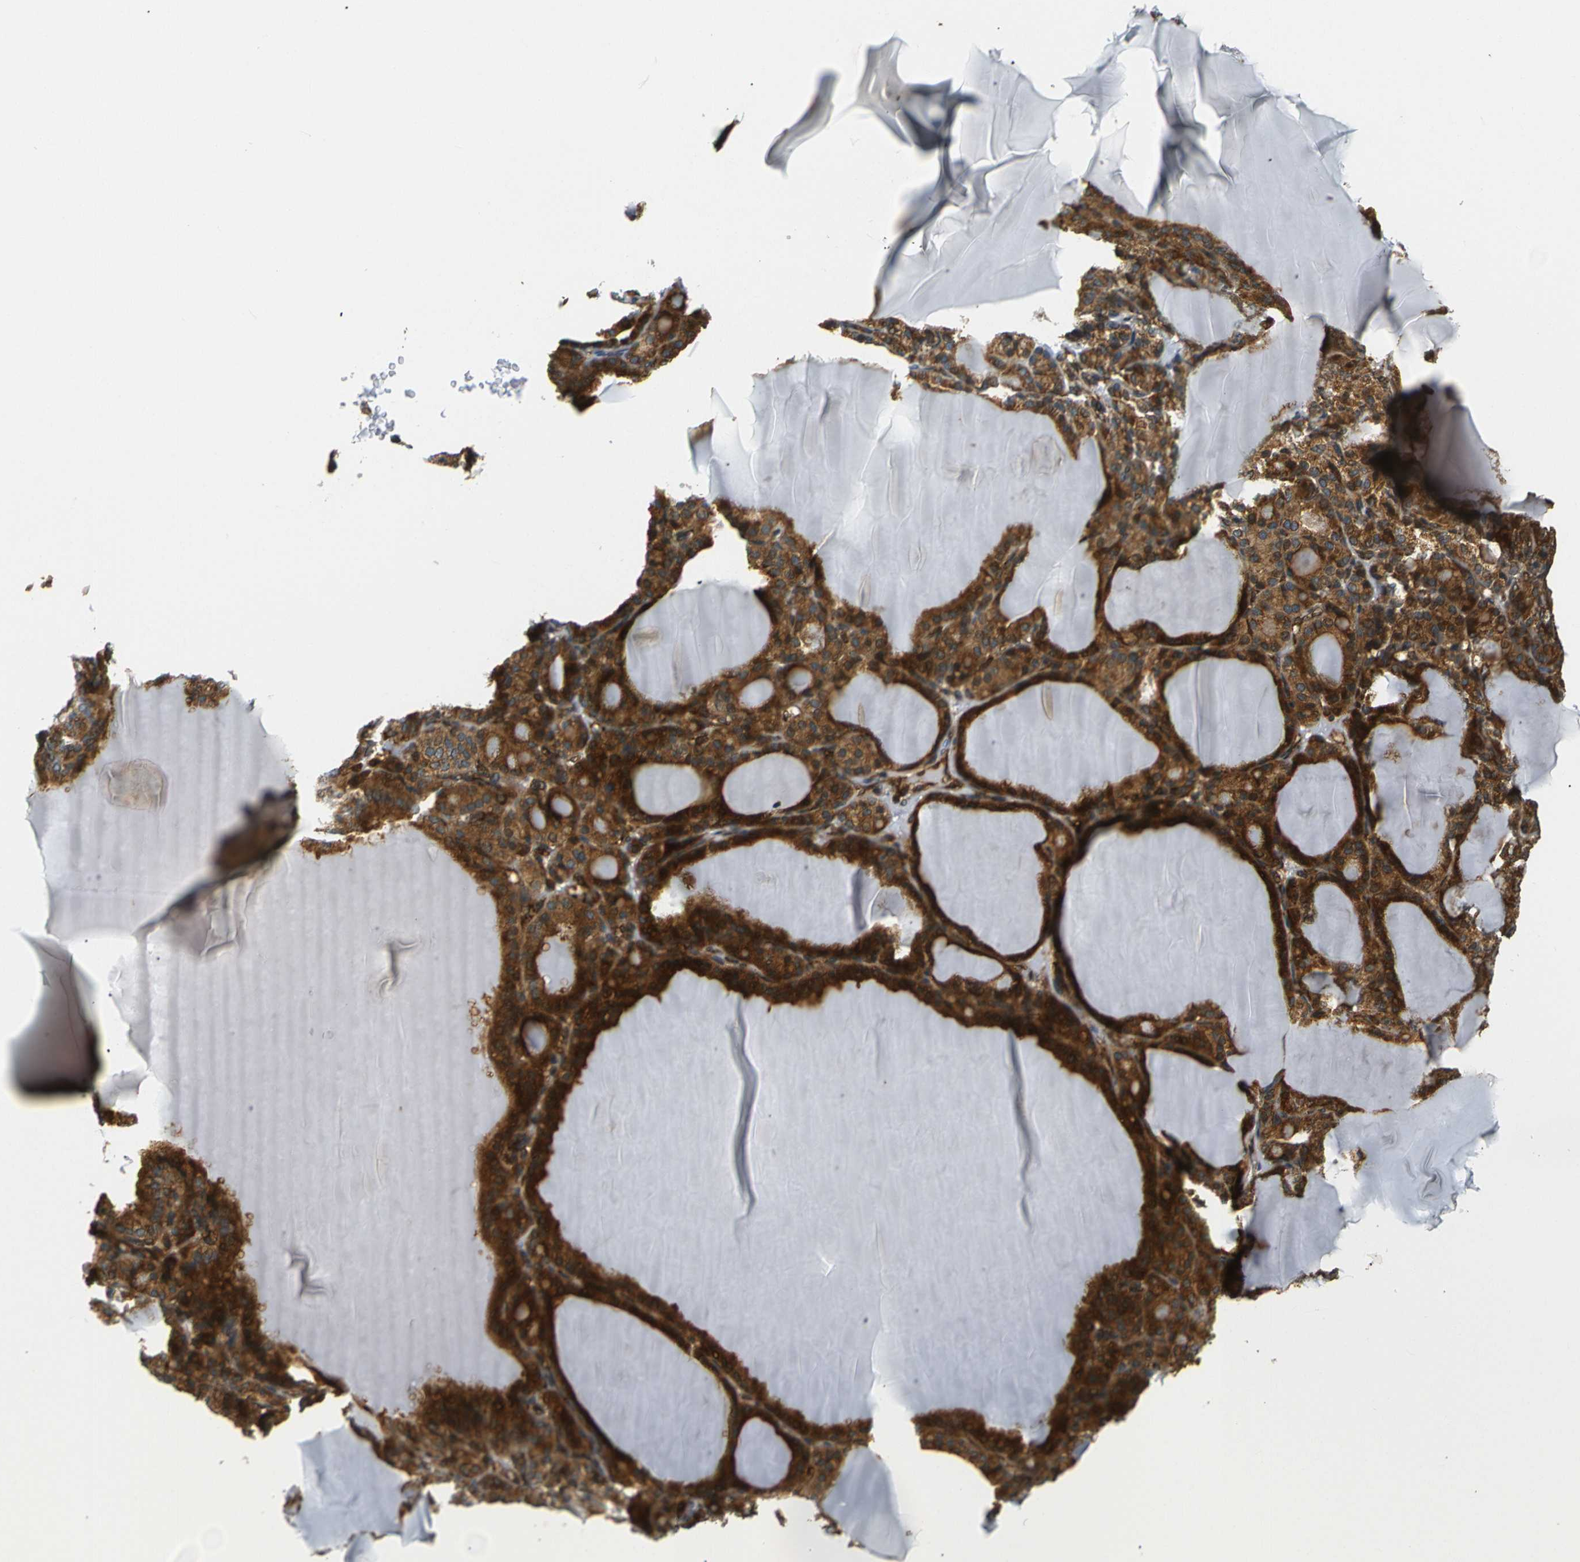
{"staining": {"intensity": "strong", "quantity": ">75%", "location": "cytoplasmic/membranous"}, "tissue": "thyroid gland", "cell_type": "Glandular cells", "image_type": "normal", "snomed": [{"axis": "morphology", "description": "Normal tissue, NOS"}, {"axis": "topography", "description": "Thyroid gland"}], "caption": "A brown stain shows strong cytoplasmic/membranous staining of a protein in glandular cells of benign human thyroid gland. (IHC, brightfield microscopy, high magnification).", "gene": "ABCE1", "patient": {"sex": "female", "age": 28}}